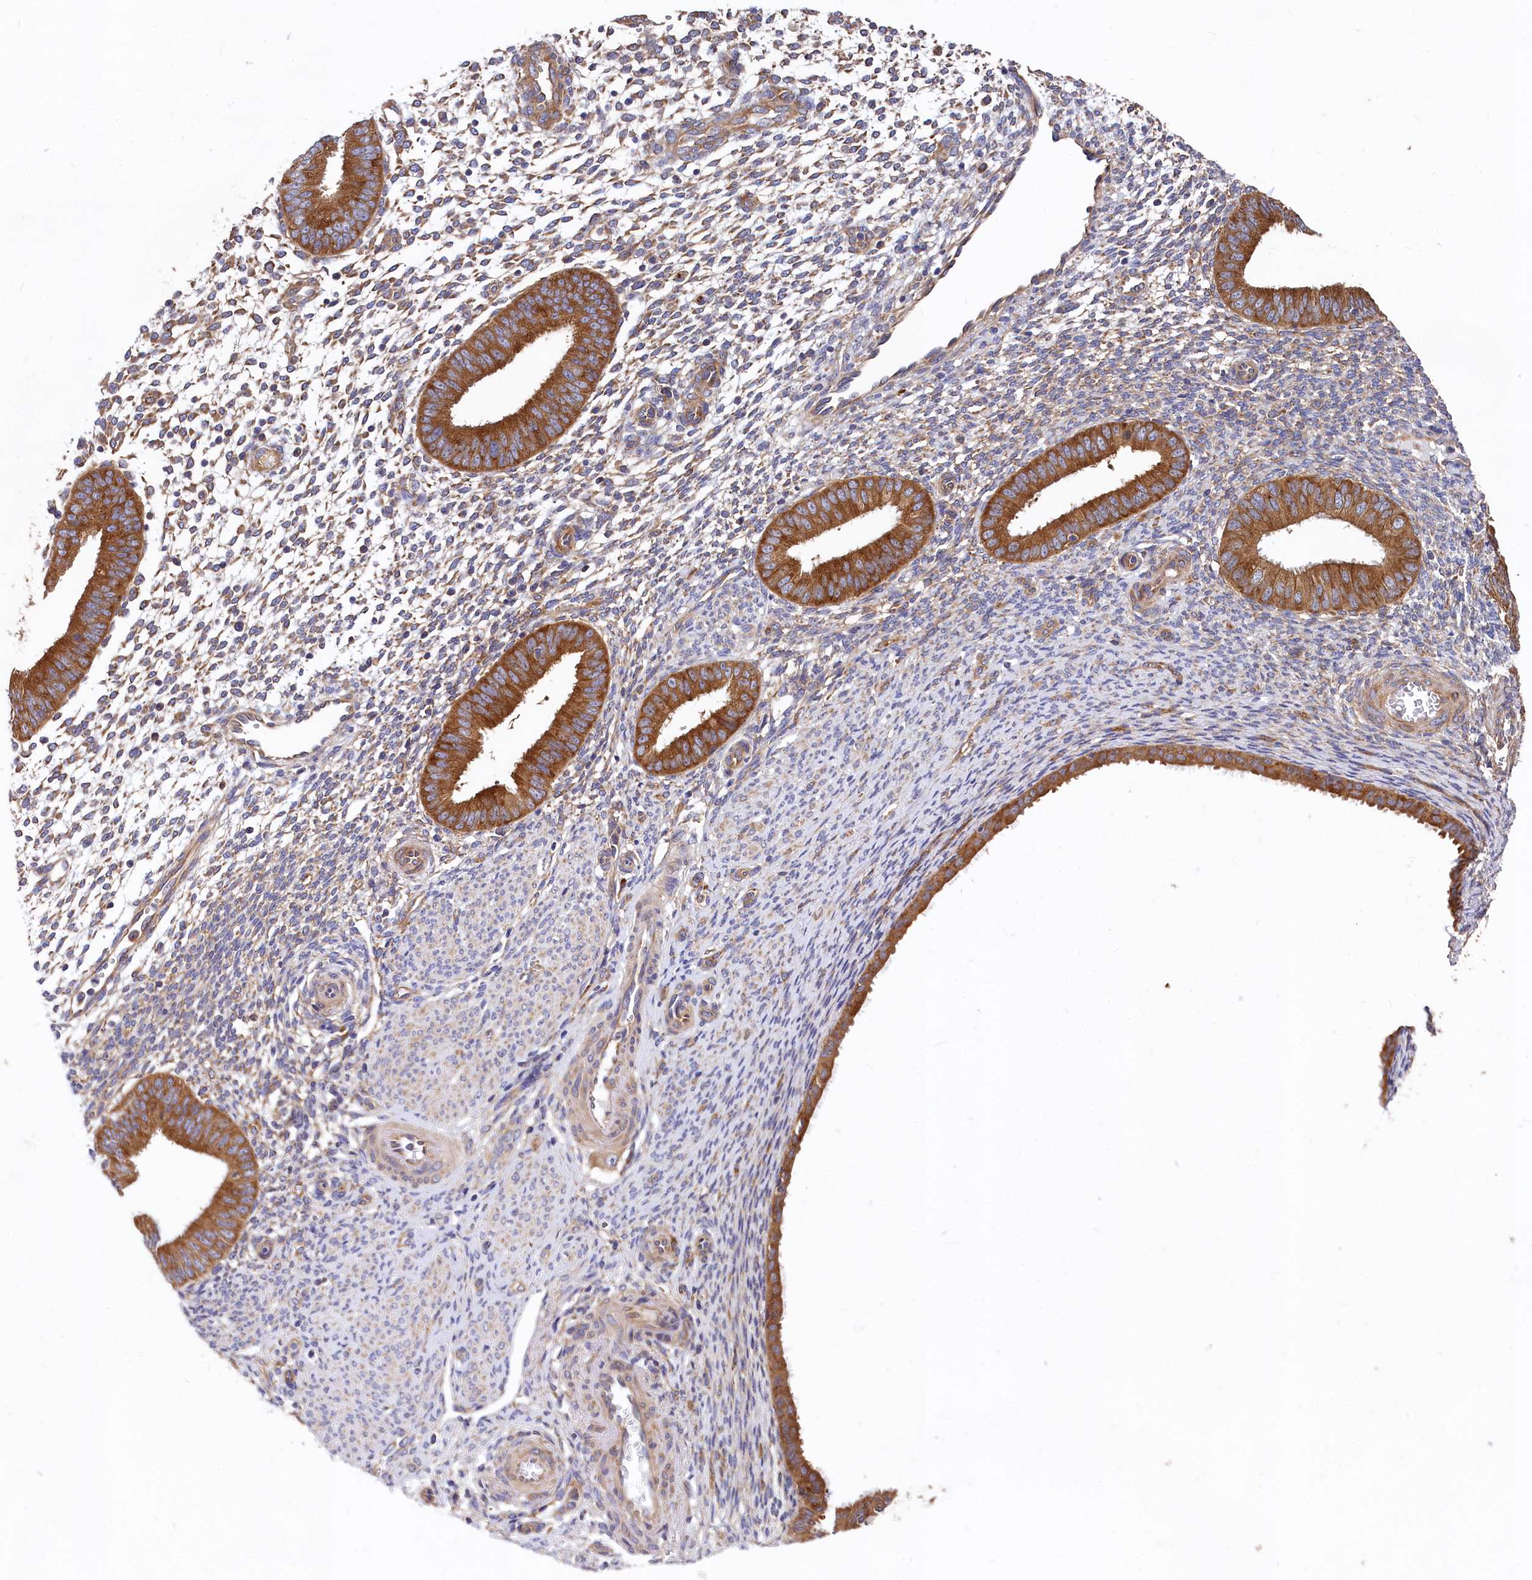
{"staining": {"intensity": "moderate", "quantity": "<25%", "location": "cytoplasmic/membranous"}, "tissue": "endometrium", "cell_type": "Cells in endometrial stroma", "image_type": "normal", "snomed": [{"axis": "morphology", "description": "Normal tissue, NOS"}, {"axis": "topography", "description": "Uterus"}, {"axis": "topography", "description": "Endometrium"}], "caption": "High-magnification brightfield microscopy of normal endometrium stained with DAB (3,3'-diaminobenzidine) (brown) and counterstained with hematoxylin (blue). cells in endometrial stroma exhibit moderate cytoplasmic/membranous expression is identified in about<25% of cells.", "gene": "EIF2B2", "patient": {"sex": "female", "age": 48}}